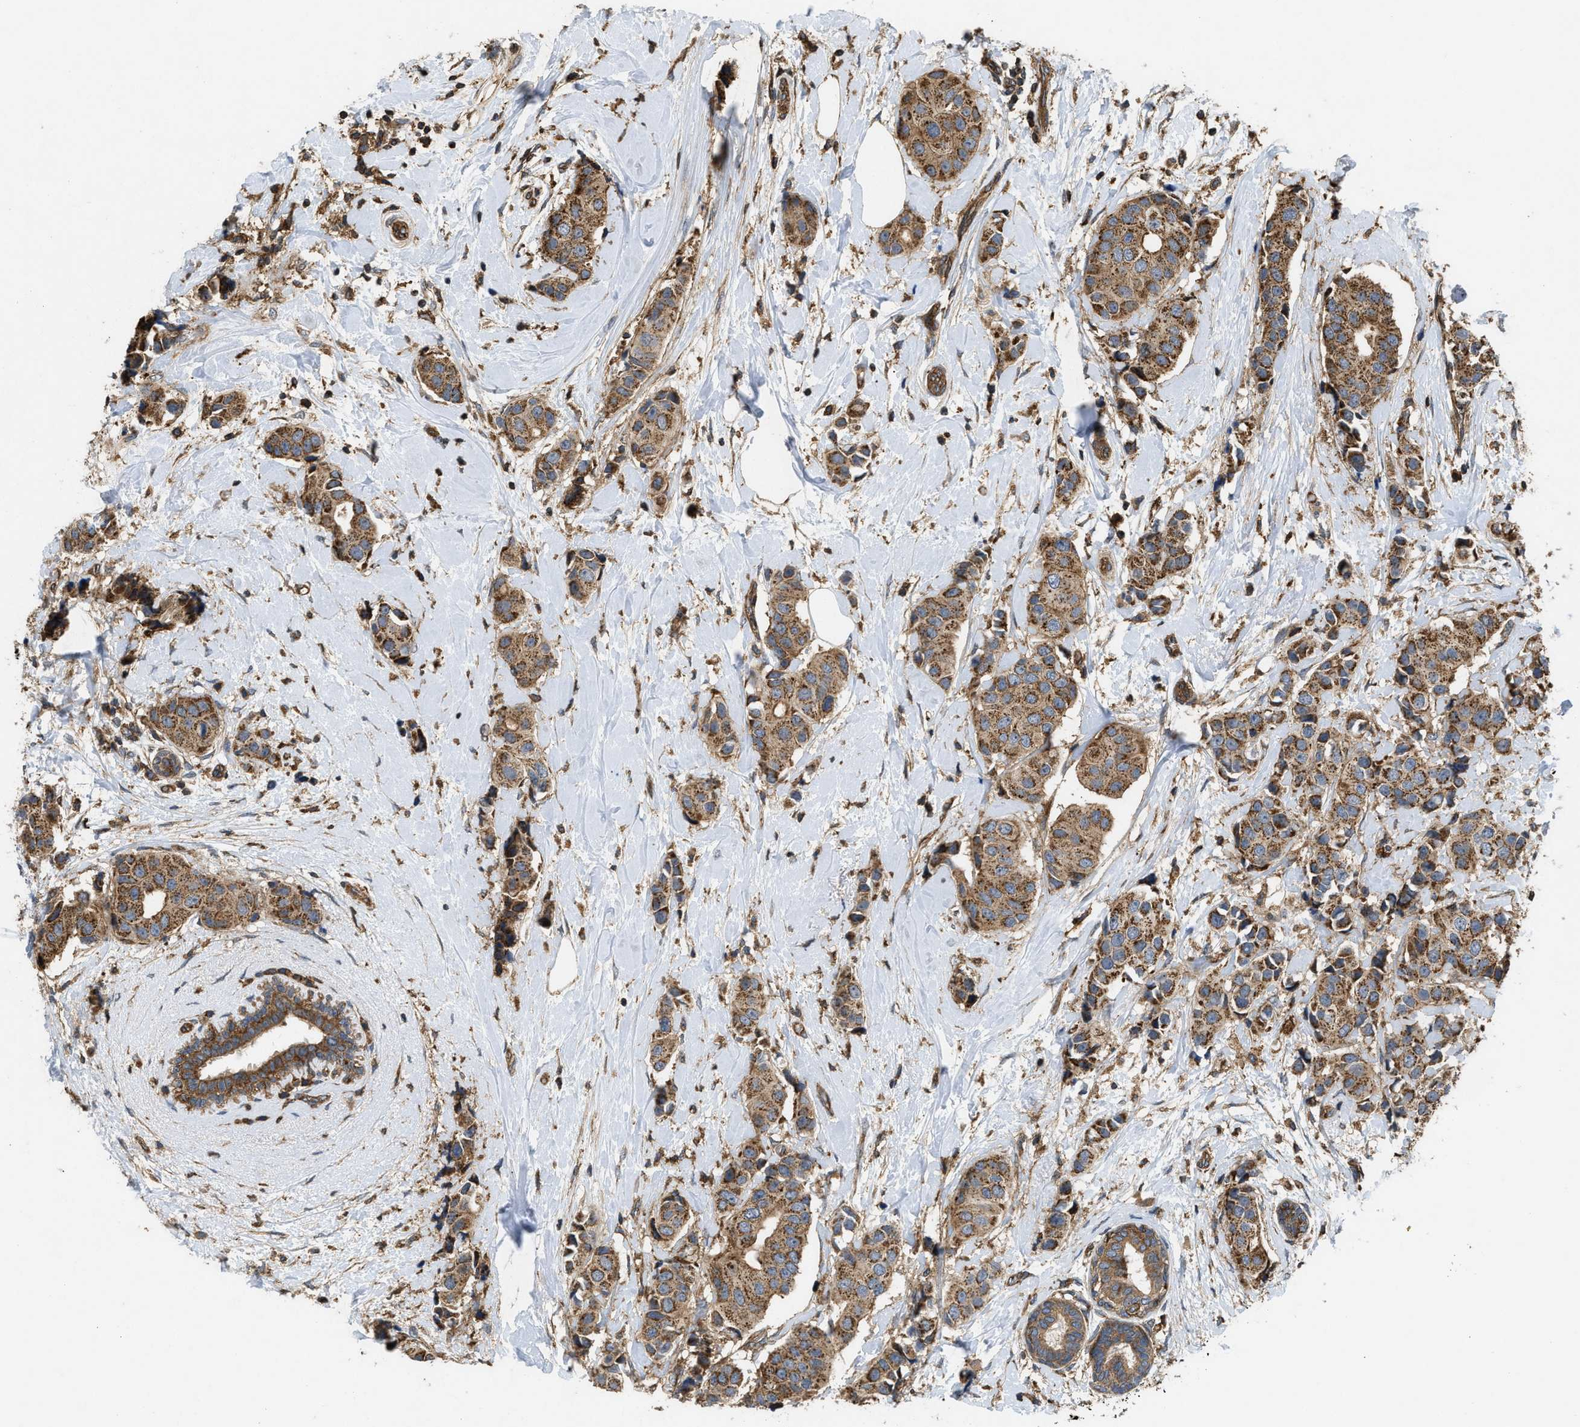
{"staining": {"intensity": "moderate", "quantity": ">75%", "location": "cytoplasmic/membranous"}, "tissue": "breast cancer", "cell_type": "Tumor cells", "image_type": "cancer", "snomed": [{"axis": "morphology", "description": "Normal tissue, NOS"}, {"axis": "morphology", "description": "Duct carcinoma"}, {"axis": "topography", "description": "Breast"}], "caption": "Human breast cancer (invasive ductal carcinoma) stained for a protein (brown) exhibits moderate cytoplasmic/membranous positive positivity in about >75% of tumor cells.", "gene": "GNB4", "patient": {"sex": "female", "age": 39}}